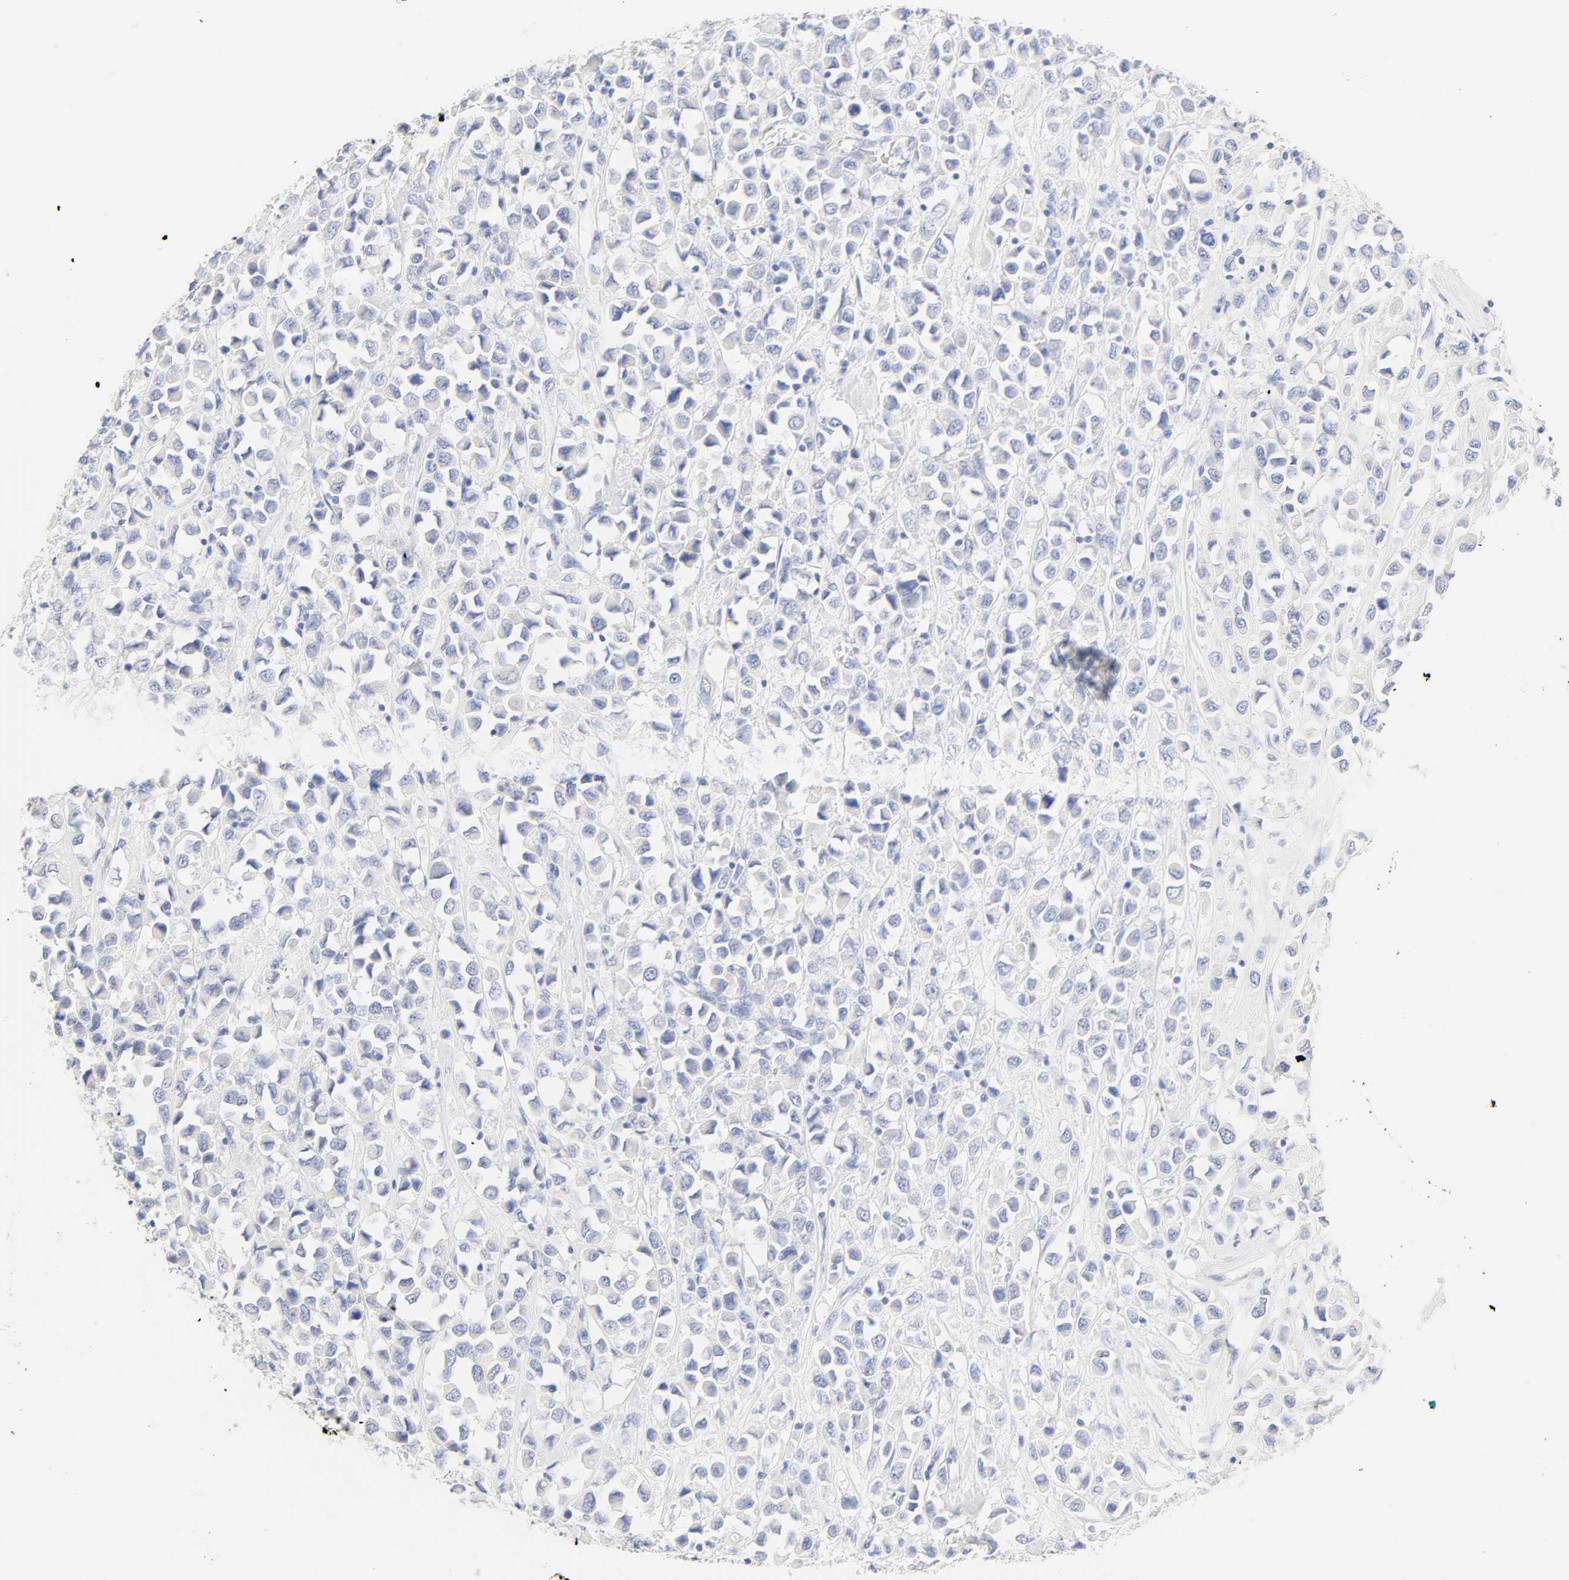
{"staining": {"intensity": "negative", "quantity": "none", "location": "none"}, "tissue": "breast cancer", "cell_type": "Tumor cells", "image_type": "cancer", "snomed": [{"axis": "morphology", "description": "Duct carcinoma"}, {"axis": "topography", "description": "Breast"}], "caption": "There is no significant staining in tumor cells of breast cancer (invasive ductal carcinoma). (Brightfield microscopy of DAB immunohistochemistry (IHC) at high magnification).", "gene": "SLCO1B3", "patient": {"sex": "female", "age": 61}}